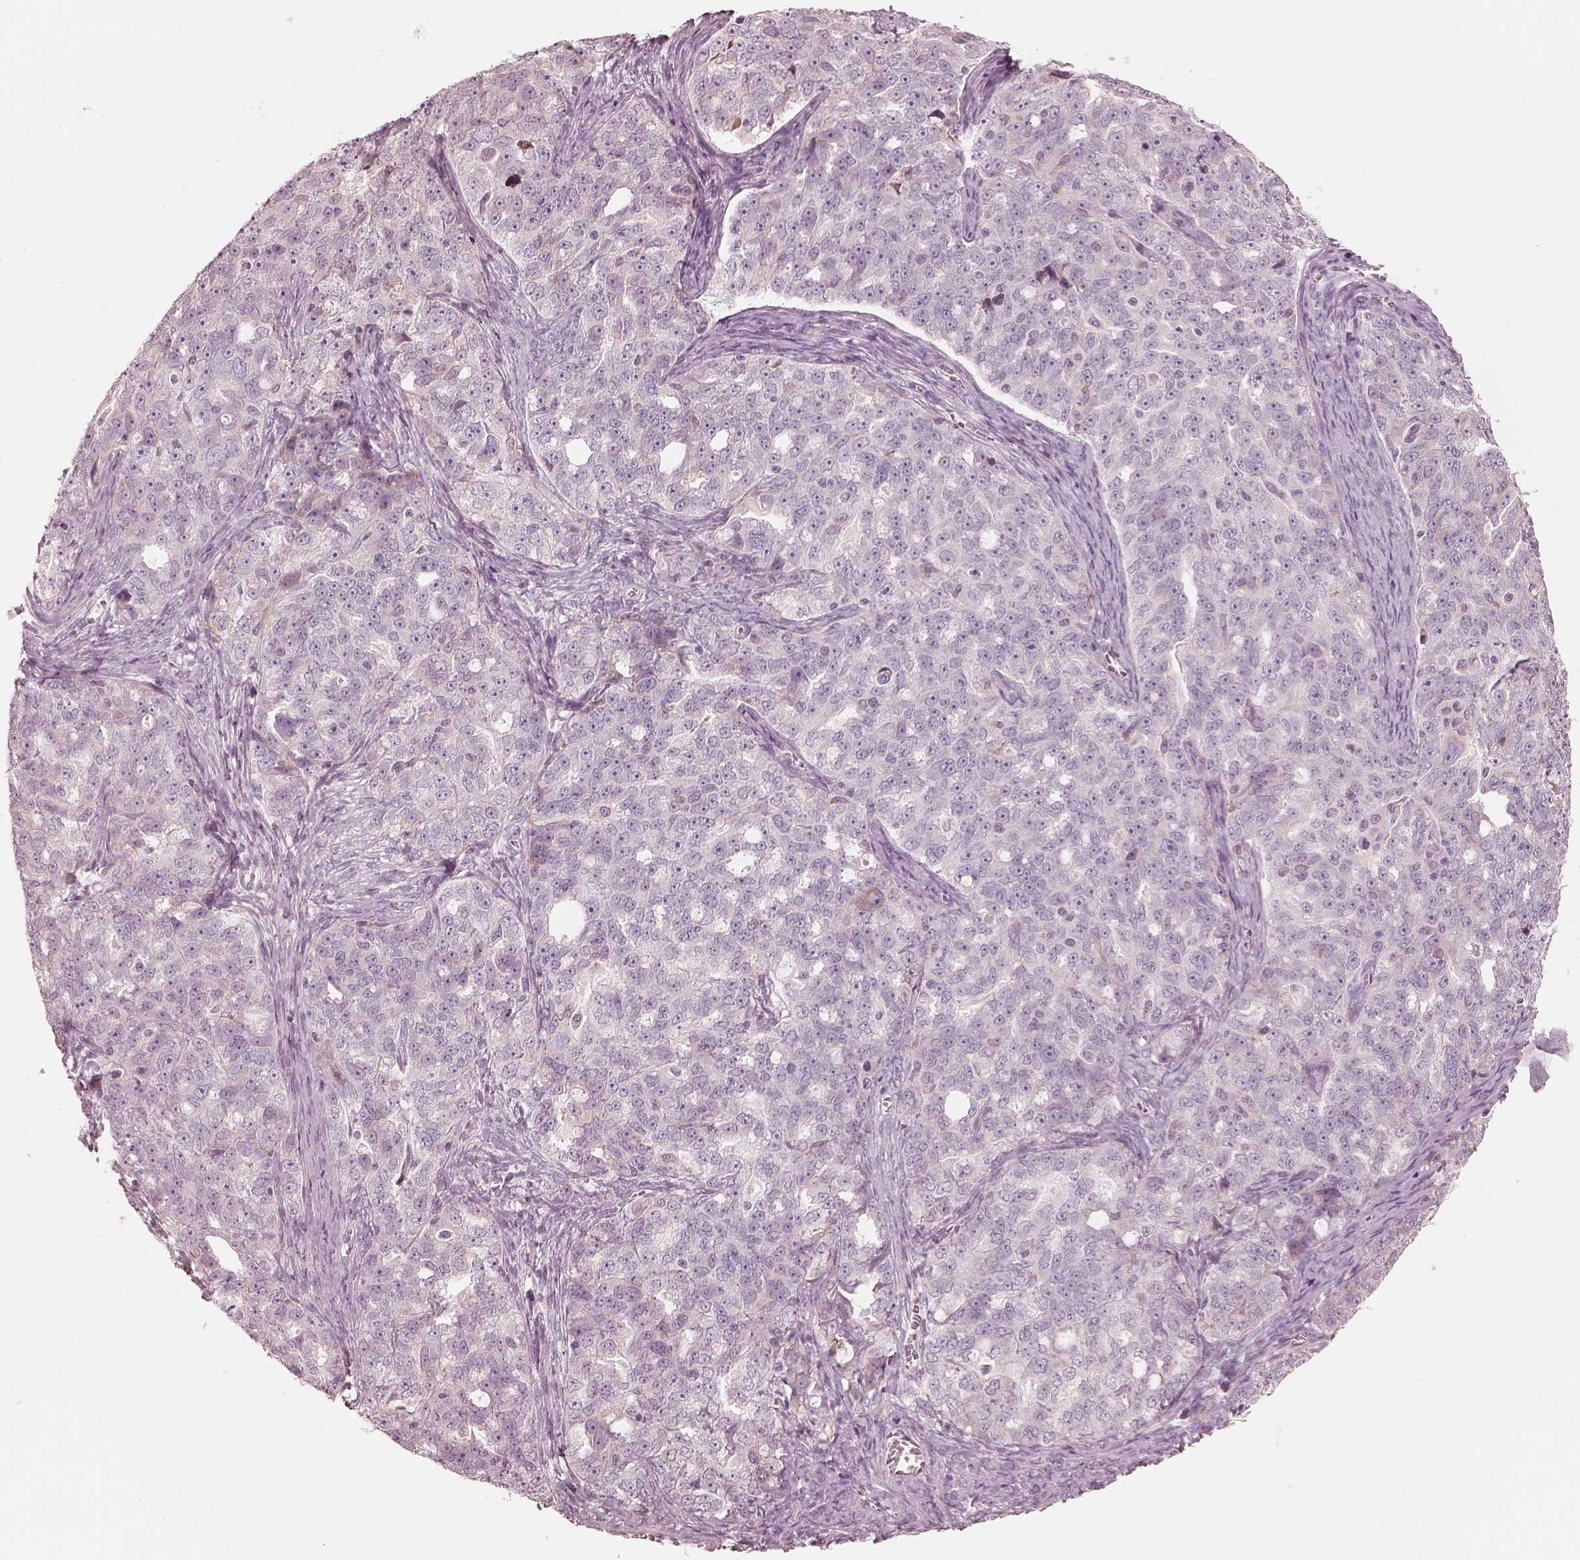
{"staining": {"intensity": "negative", "quantity": "none", "location": "none"}, "tissue": "ovarian cancer", "cell_type": "Tumor cells", "image_type": "cancer", "snomed": [{"axis": "morphology", "description": "Cystadenocarcinoma, serous, NOS"}, {"axis": "topography", "description": "Ovary"}], "caption": "High magnification brightfield microscopy of ovarian cancer (serous cystadenocarcinoma) stained with DAB (3,3'-diaminobenzidine) (brown) and counterstained with hematoxylin (blue): tumor cells show no significant positivity.", "gene": "CADM2", "patient": {"sex": "female", "age": 51}}